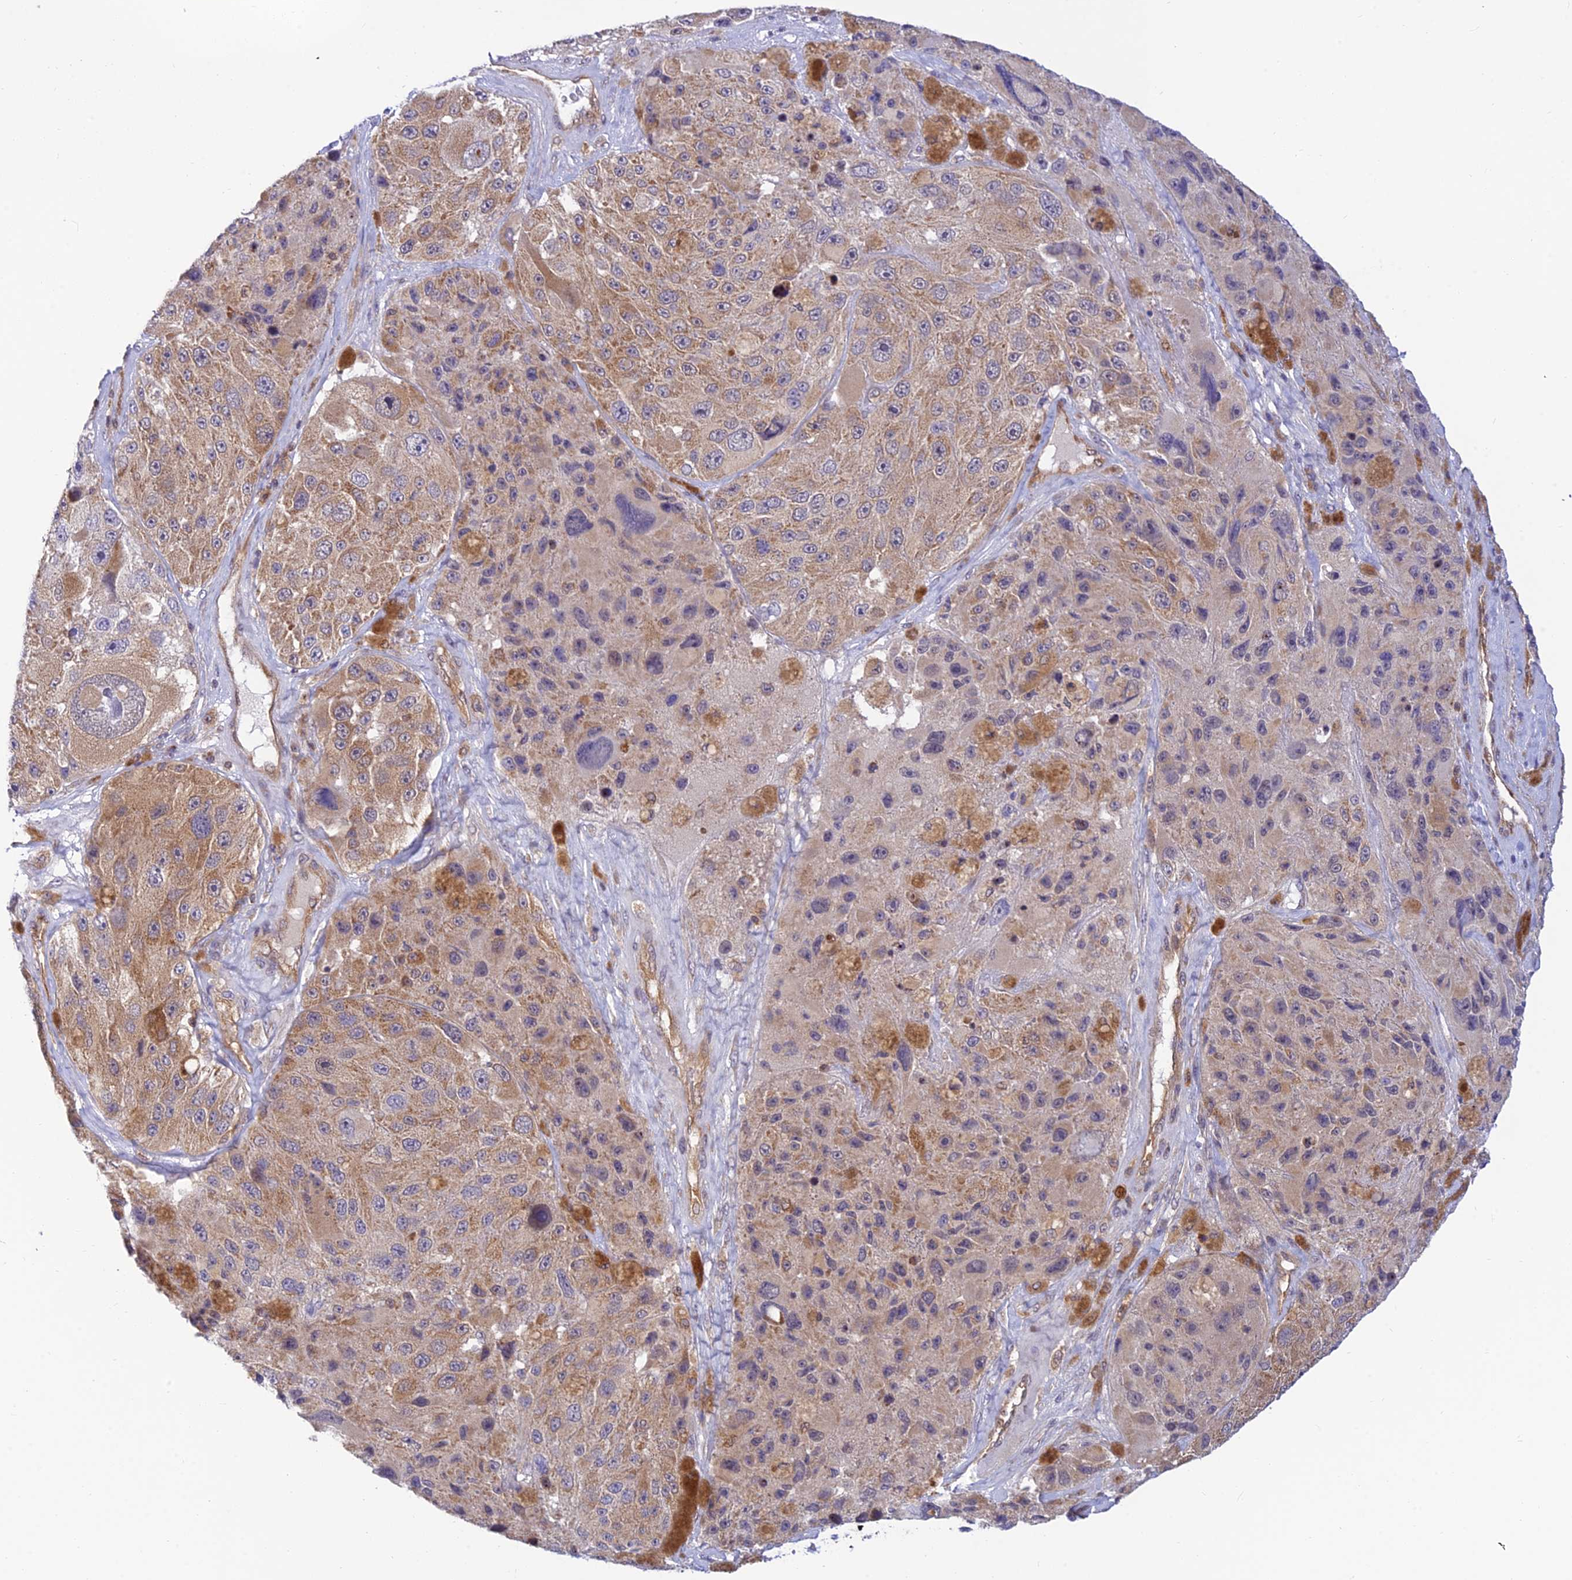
{"staining": {"intensity": "moderate", "quantity": "25%-75%", "location": "cytoplasmic/membranous"}, "tissue": "melanoma", "cell_type": "Tumor cells", "image_type": "cancer", "snomed": [{"axis": "morphology", "description": "Malignant melanoma, Metastatic site"}, {"axis": "topography", "description": "Lymph node"}], "caption": "The immunohistochemical stain labels moderate cytoplasmic/membranous staining in tumor cells of malignant melanoma (metastatic site) tissue.", "gene": "LYSMD2", "patient": {"sex": "male", "age": 62}}